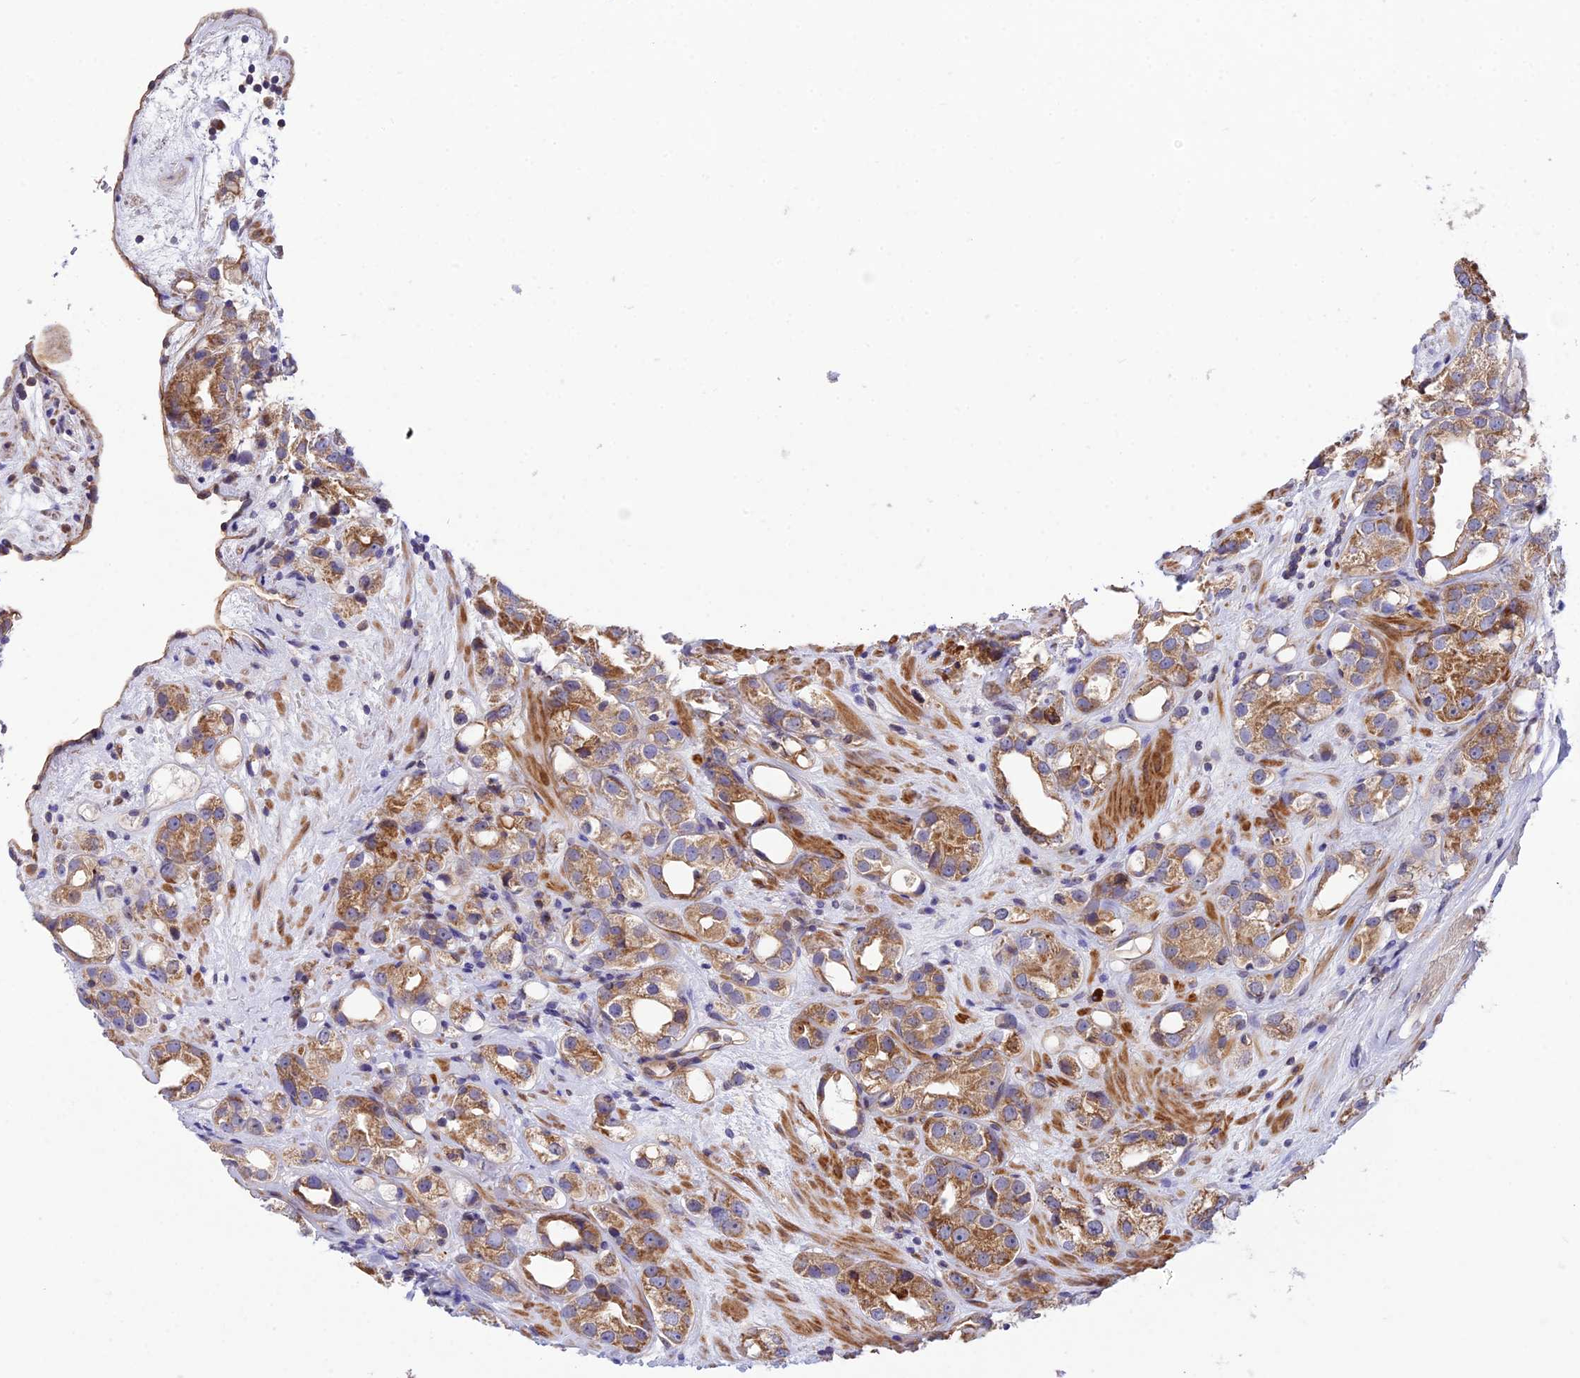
{"staining": {"intensity": "moderate", "quantity": ">75%", "location": "cytoplasmic/membranous"}, "tissue": "prostate cancer", "cell_type": "Tumor cells", "image_type": "cancer", "snomed": [{"axis": "morphology", "description": "Adenocarcinoma, NOS"}, {"axis": "topography", "description": "Prostate"}], "caption": "Moderate cytoplasmic/membranous expression is present in about >75% of tumor cells in prostate cancer.", "gene": "TRIM43B", "patient": {"sex": "male", "age": 79}}